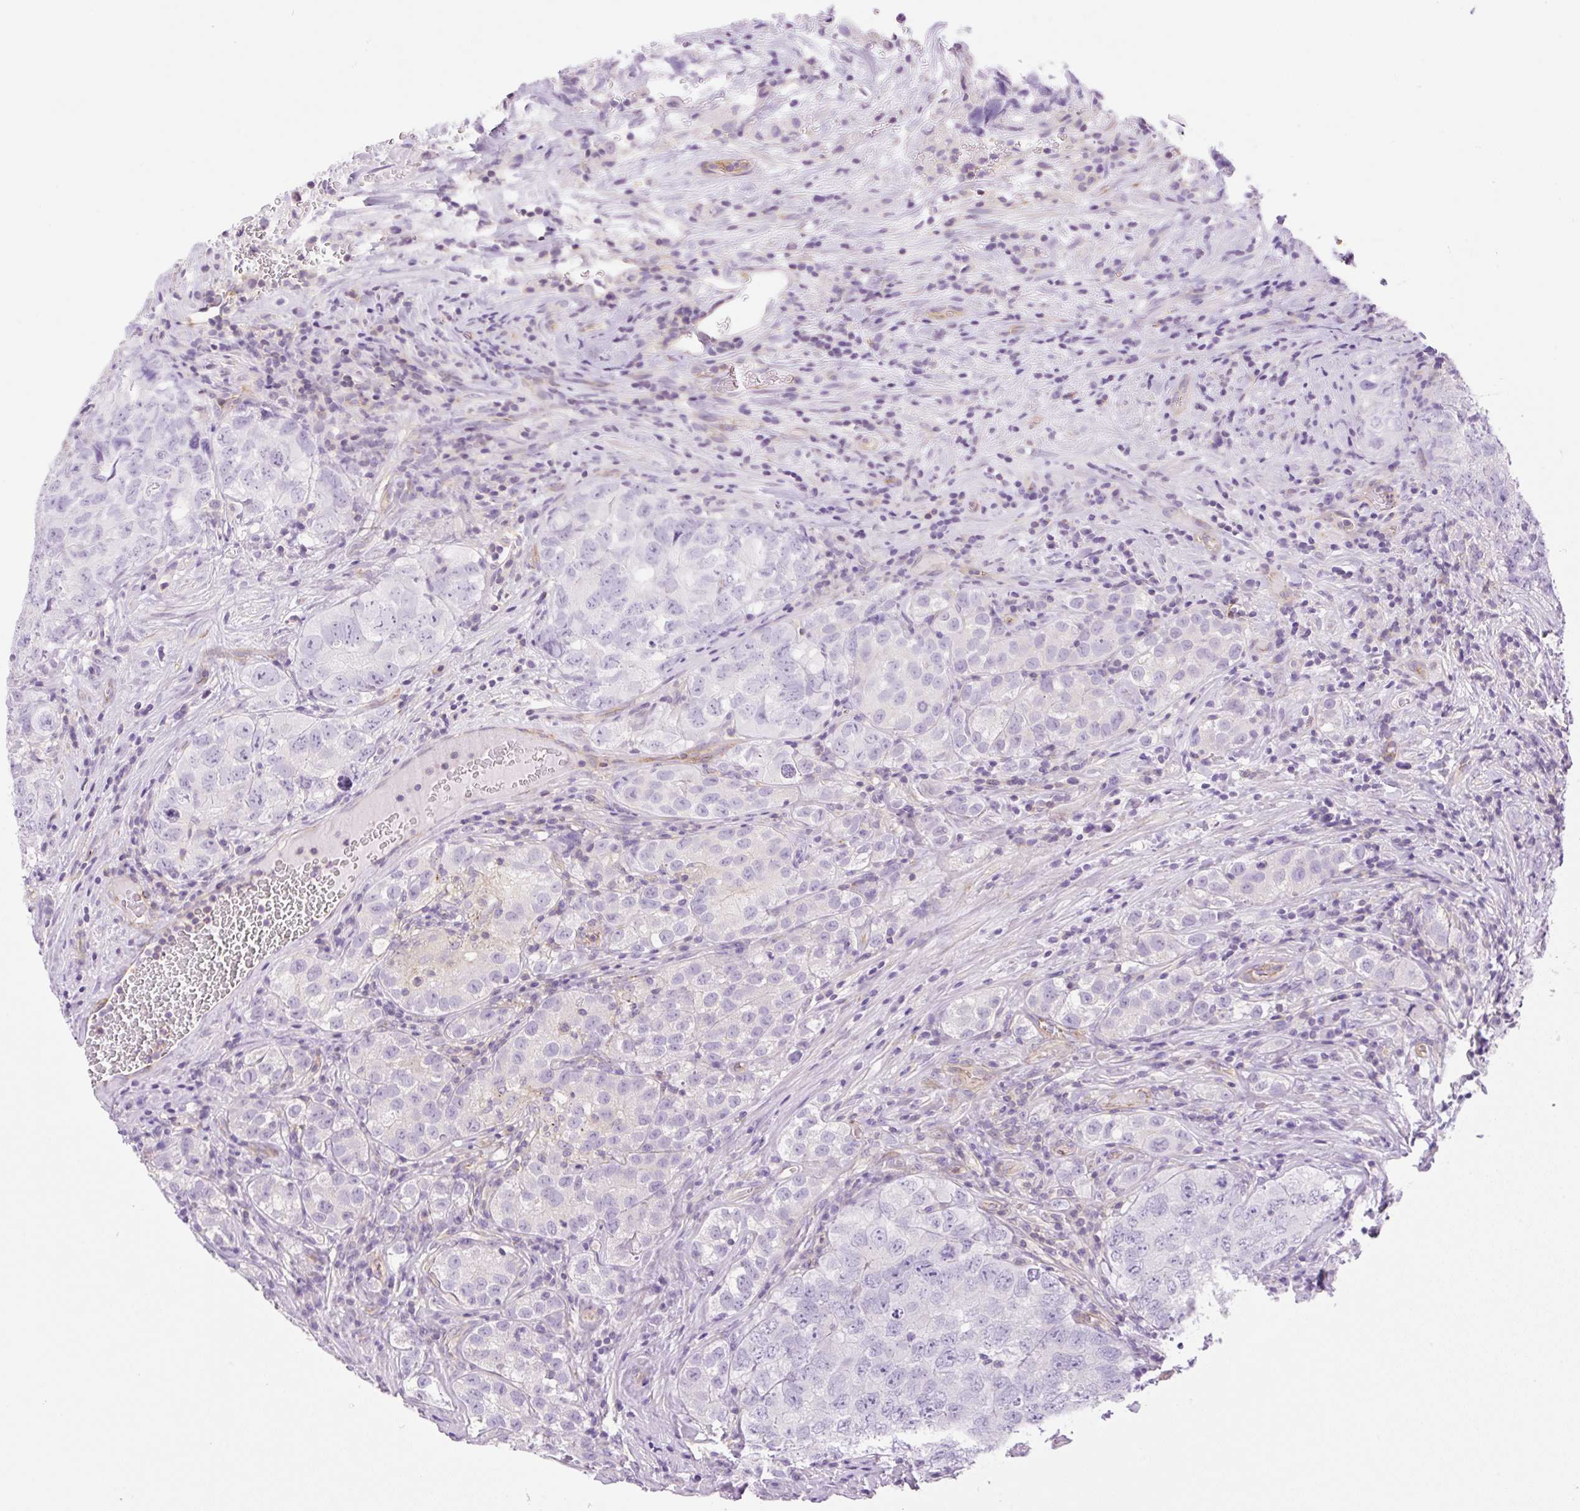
{"staining": {"intensity": "negative", "quantity": "none", "location": "none"}, "tissue": "testis cancer", "cell_type": "Tumor cells", "image_type": "cancer", "snomed": [{"axis": "morphology", "description": "Seminoma, NOS"}, {"axis": "morphology", "description": "Carcinoma, Embryonal, NOS"}, {"axis": "topography", "description": "Testis"}], "caption": "IHC micrograph of neoplastic tissue: testis cancer (embryonal carcinoma) stained with DAB demonstrates no significant protein staining in tumor cells.", "gene": "EHD3", "patient": {"sex": "male", "age": 43}}